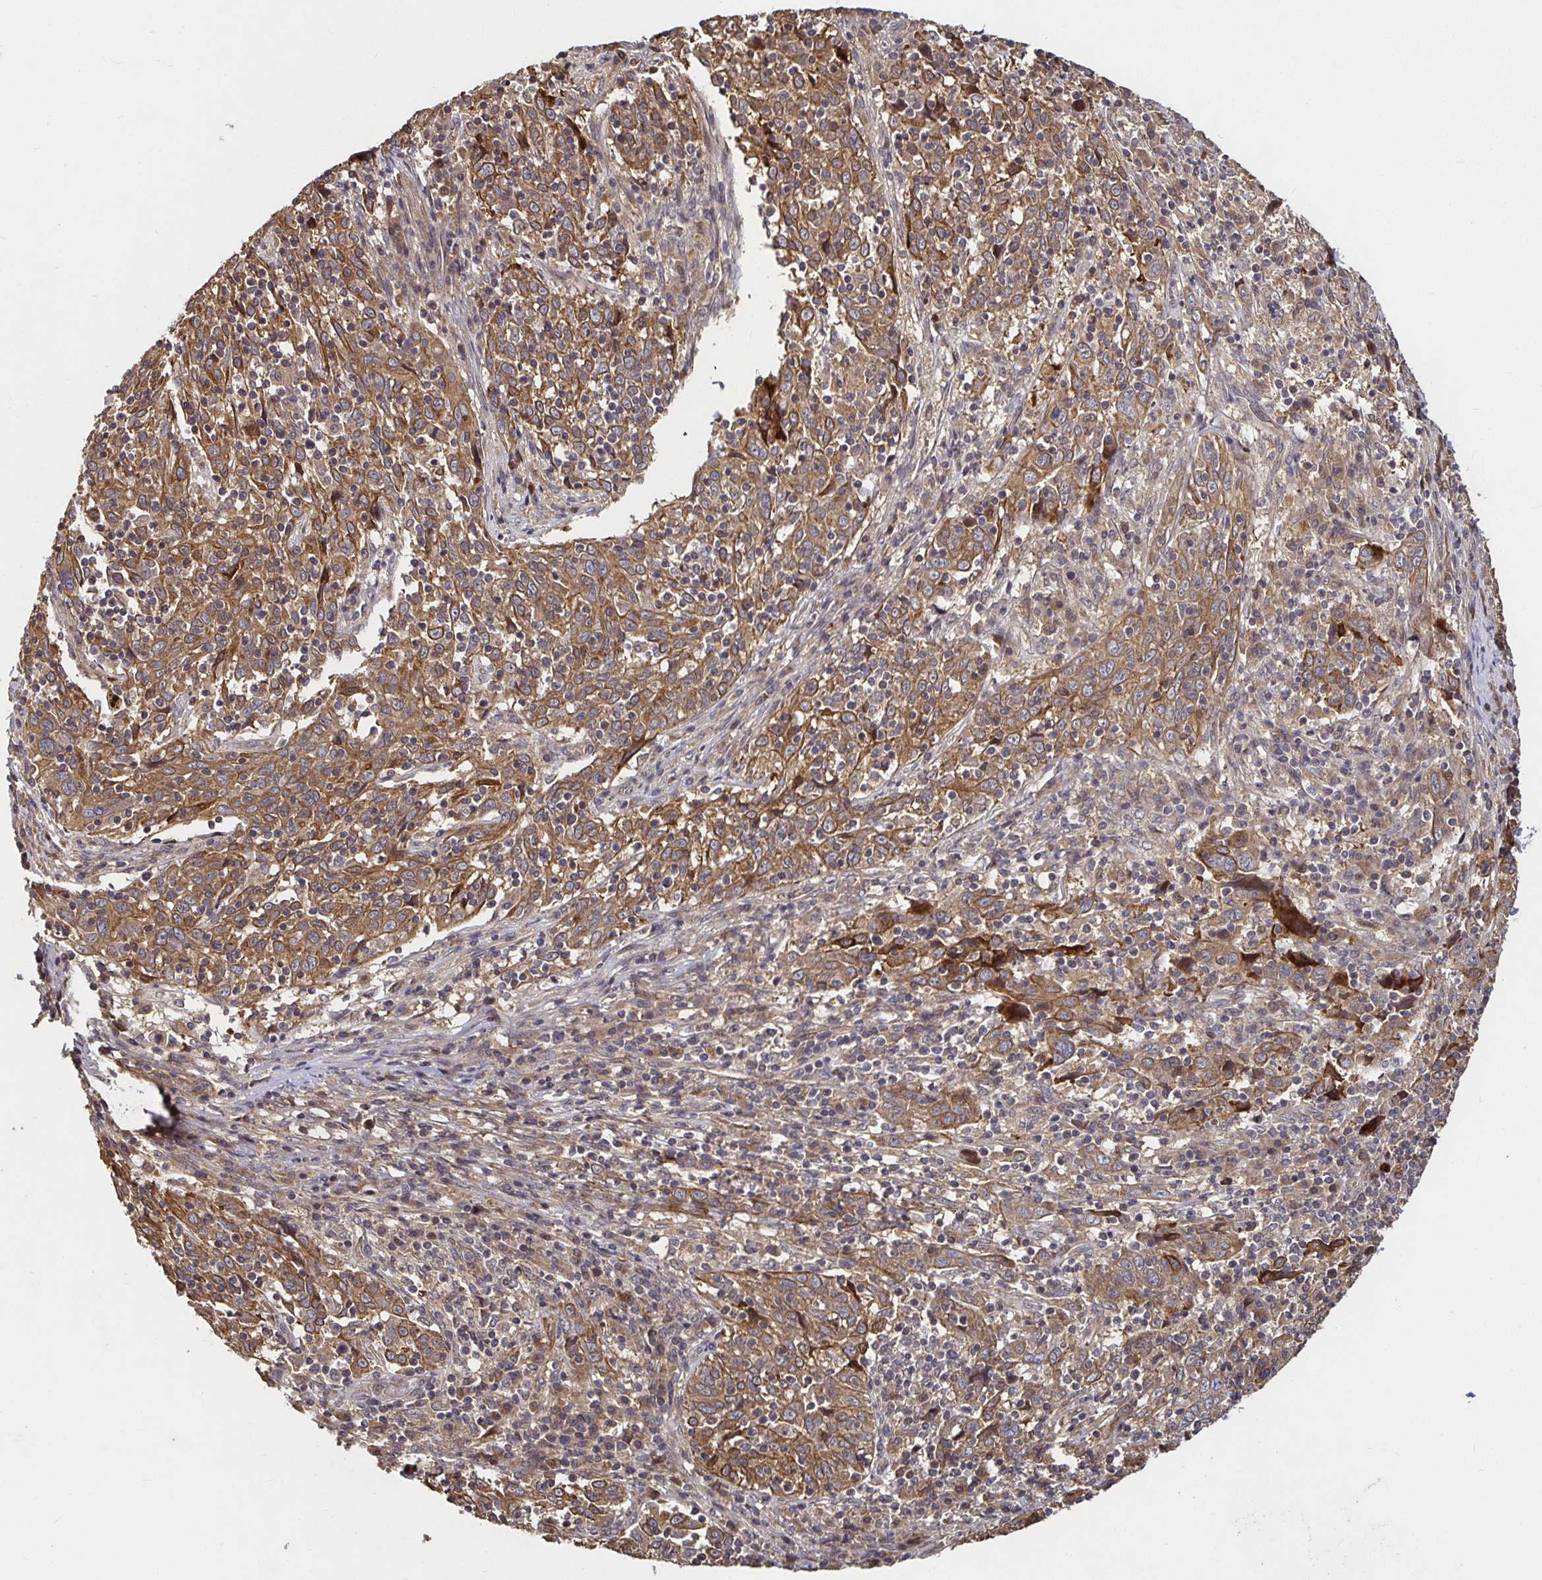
{"staining": {"intensity": "moderate", "quantity": ">75%", "location": "cytoplasmic/membranous"}, "tissue": "cervical cancer", "cell_type": "Tumor cells", "image_type": "cancer", "snomed": [{"axis": "morphology", "description": "Squamous cell carcinoma, NOS"}, {"axis": "topography", "description": "Cervix"}], "caption": "Human squamous cell carcinoma (cervical) stained with a brown dye shows moderate cytoplasmic/membranous positive staining in about >75% of tumor cells.", "gene": "SMYD3", "patient": {"sex": "female", "age": 46}}